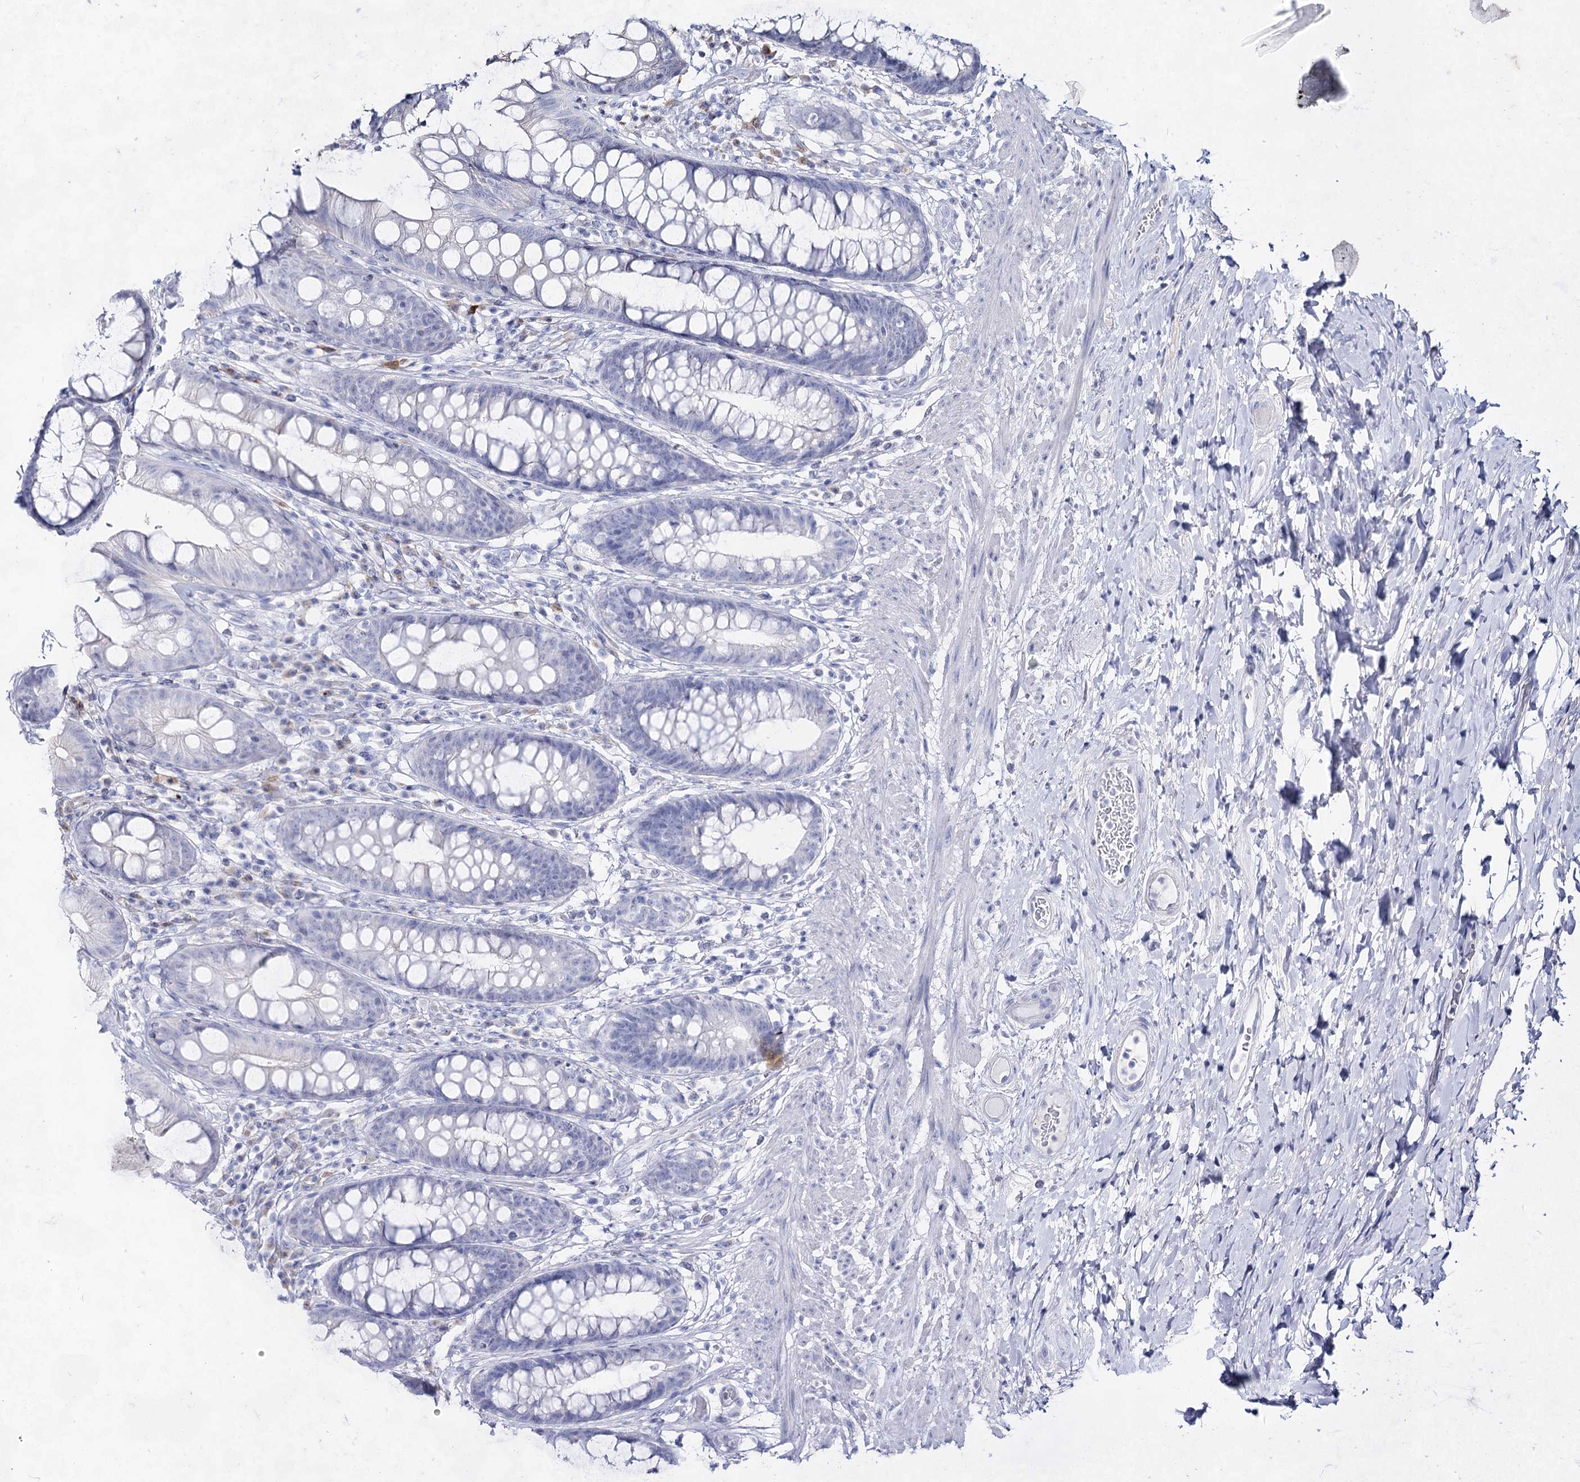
{"staining": {"intensity": "negative", "quantity": "none", "location": "none"}, "tissue": "rectum", "cell_type": "Glandular cells", "image_type": "normal", "snomed": [{"axis": "morphology", "description": "Normal tissue, NOS"}, {"axis": "topography", "description": "Rectum"}], "caption": "IHC of unremarkable rectum displays no staining in glandular cells.", "gene": "ACRV1", "patient": {"sex": "male", "age": 74}}